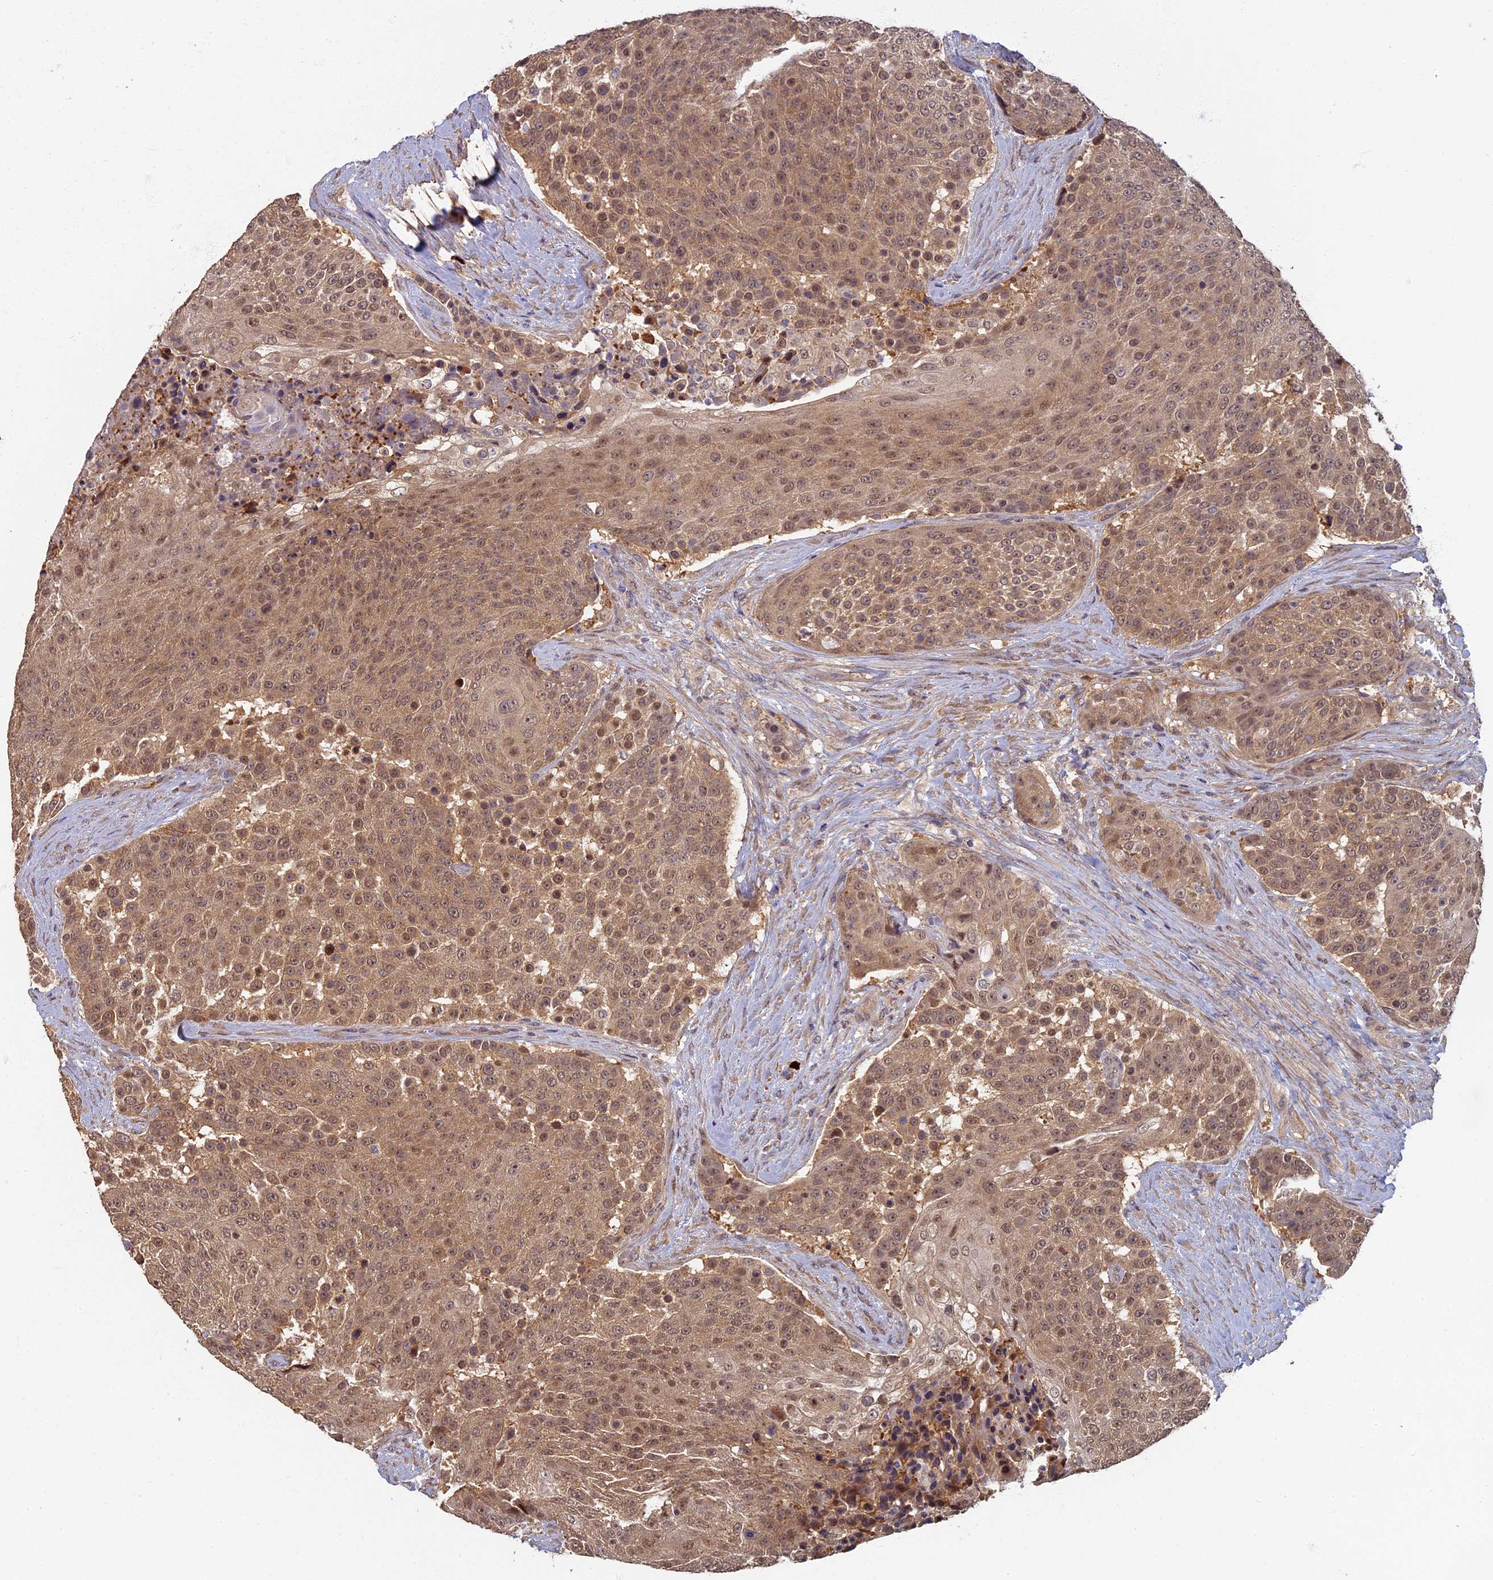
{"staining": {"intensity": "moderate", "quantity": ">75%", "location": "cytoplasmic/membranous,nuclear"}, "tissue": "urothelial cancer", "cell_type": "Tumor cells", "image_type": "cancer", "snomed": [{"axis": "morphology", "description": "Urothelial carcinoma, High grade"}, {"axis": "topography", "description": "Urinary bladder"}], "caption": "Protein staining of urothelial cancer tissue displays moderate cytoplasmic/membranous and nuclear expression in approximately >75% of tumor cells.", "gene": "RSPH3", "patient": {"sex": "female", "age": 63}}